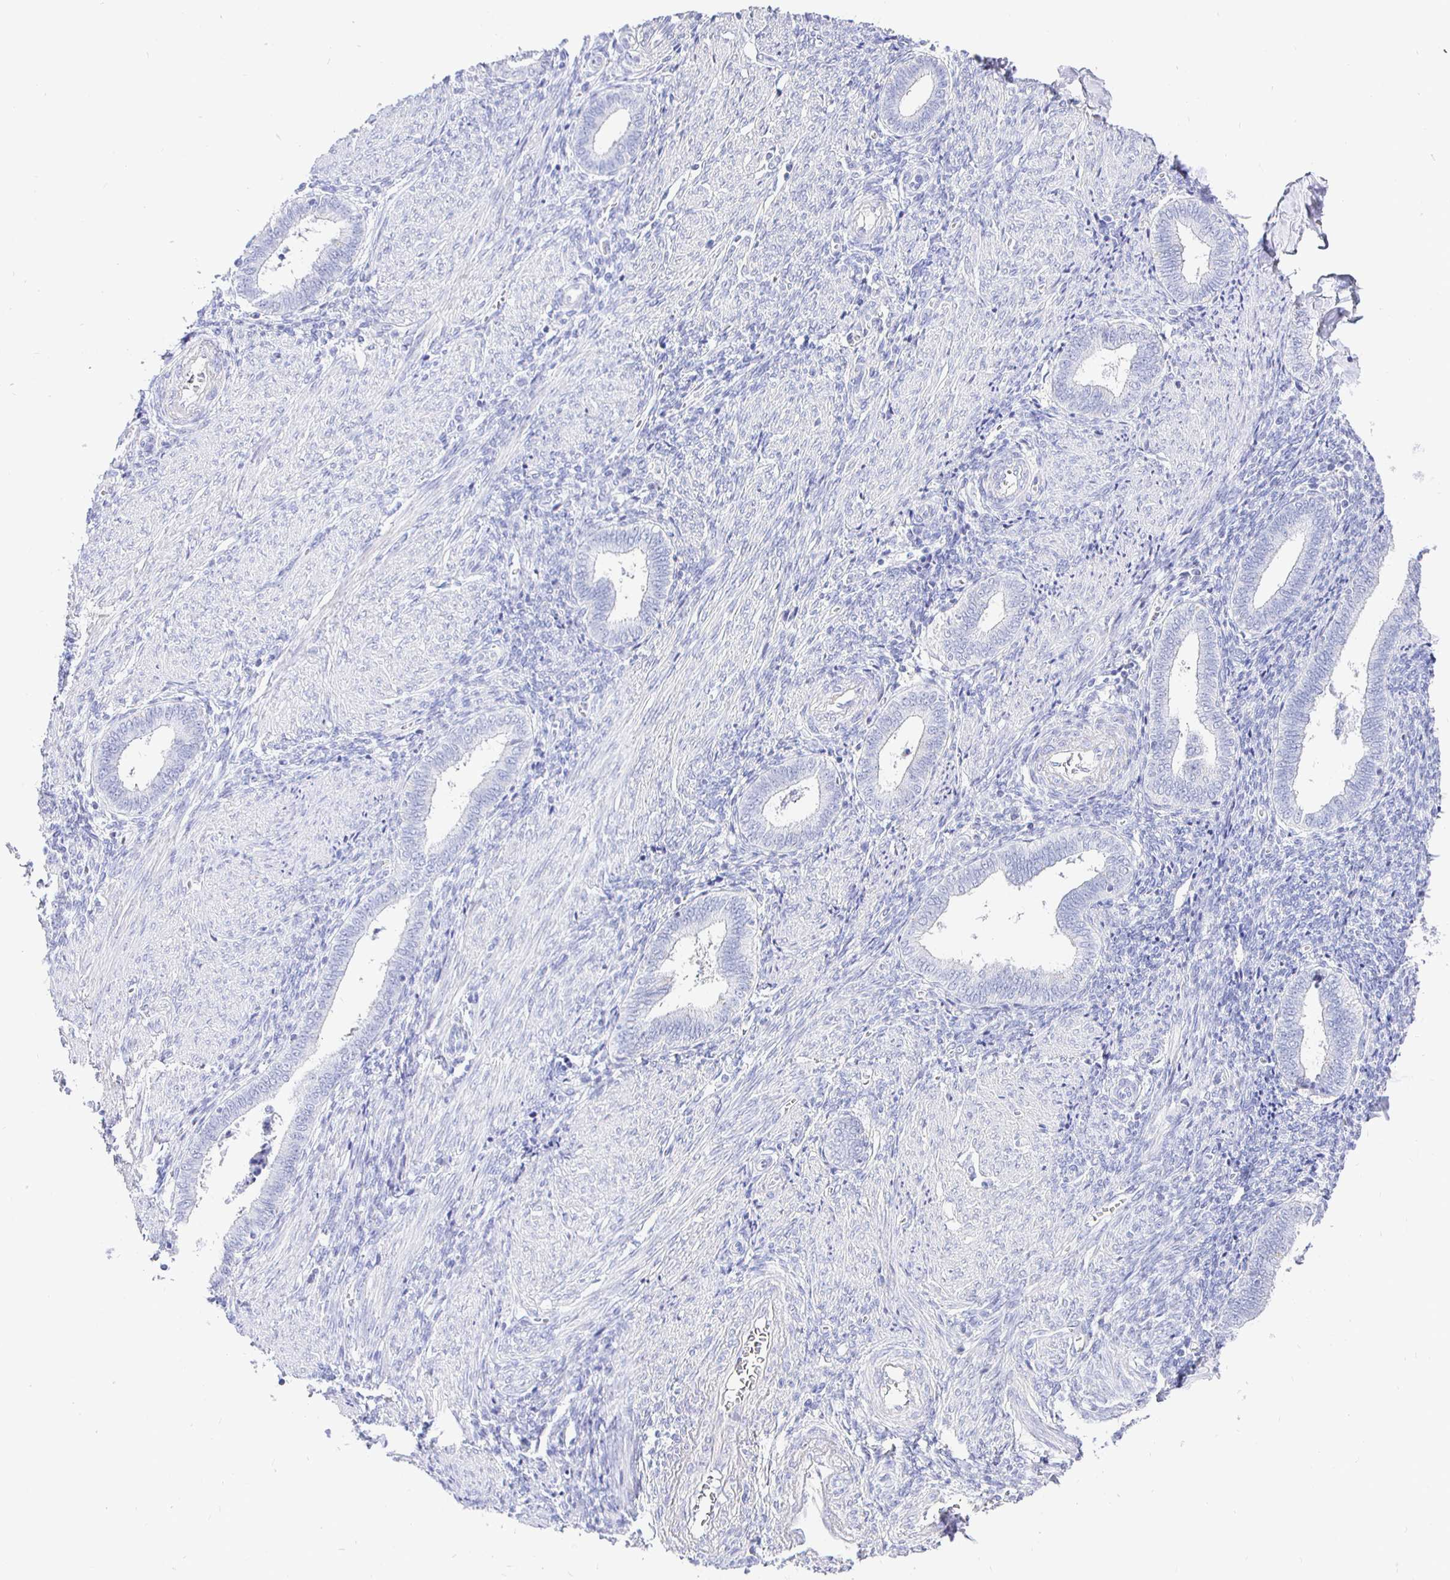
{"staining": {"intensity": "negative", "quantity": "none", "location": "none"}, "tissue": "endometrium", "cell_type": "Cells in endometrial stroma", "image_type": "normal", "snomed": [{"axis": "morphology", "description": "Normal tissue, NOS"}, {"axis": "topography", "description": "Endometrium"}], "caption": "A photomicrograph of human endometrium is negative for staining in cells in endometrial stroma. (DAB (3,3'-diaminobenzidine) immunohistochemistry (IHC), high magnification).", "gene": "CR2", "patient": {"sex": "female", "age": 42}}